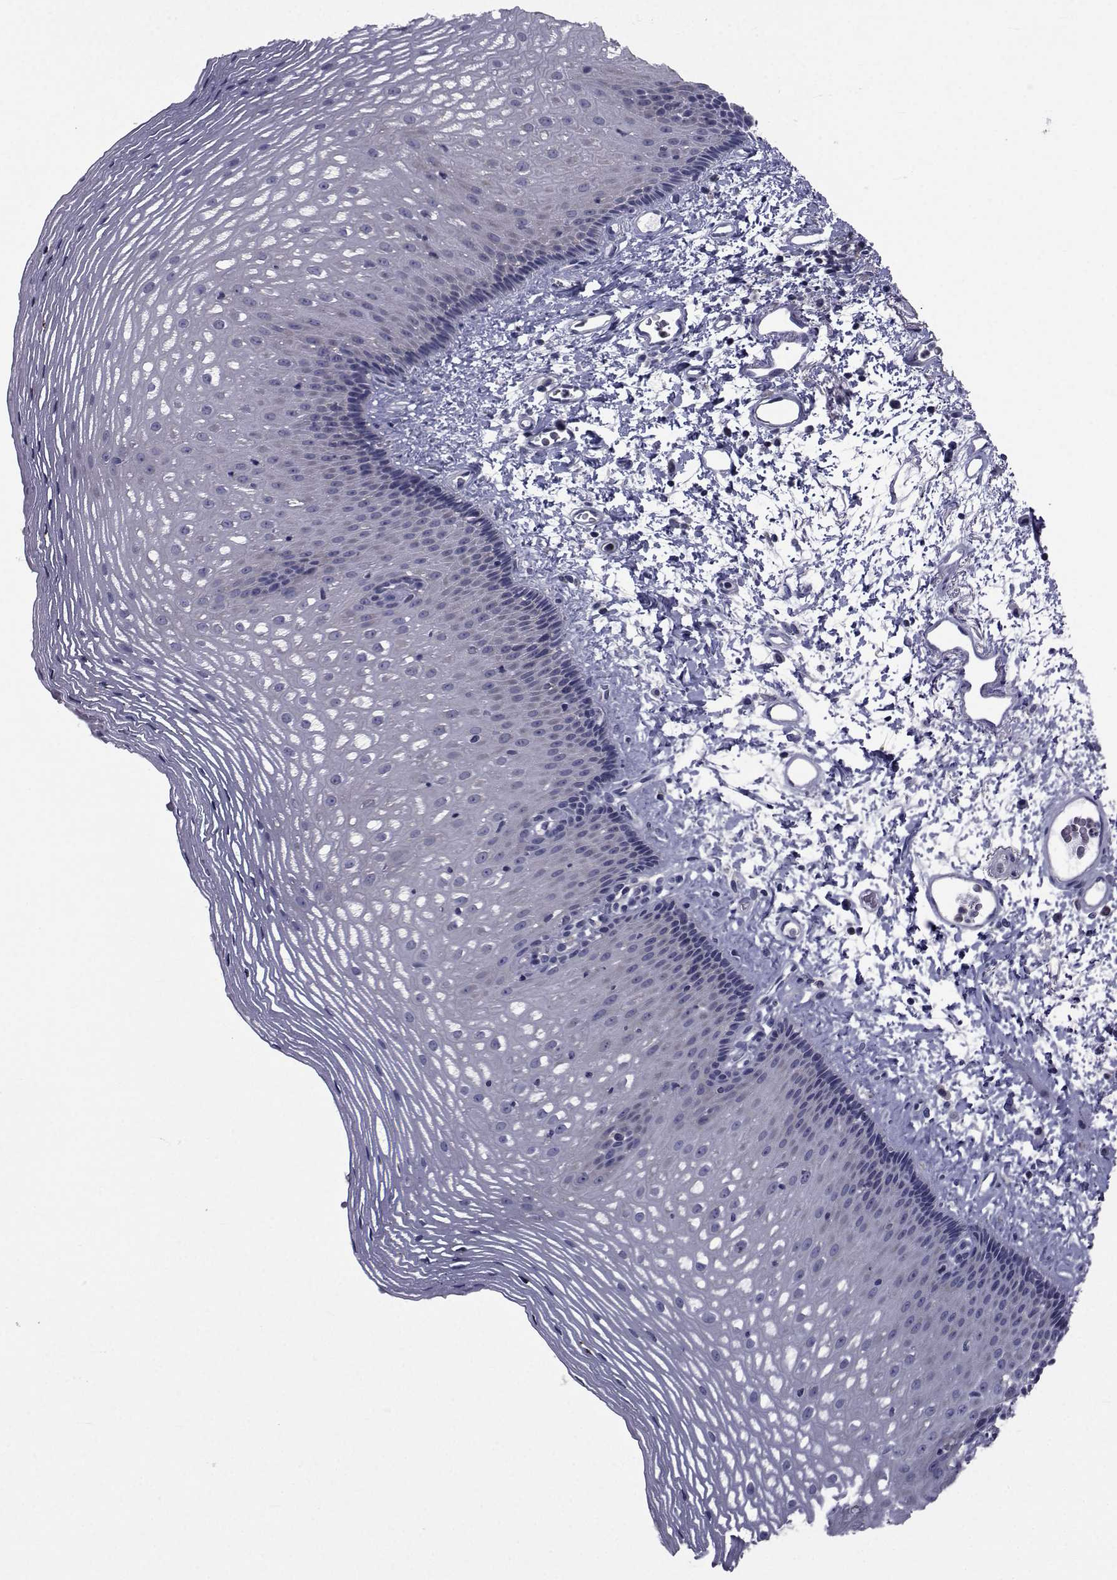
{"staining": {"intensity": "weak", "quantity": "<25%", "location": "cytoplasmic/membranous"}, "tissue": "esophagus", "cell_type": "Squamous epithelial cells", "image_type": "normal", "snomed": [{"axis": "morphology", "description": "Normal tissue, NOS"}, {"axis": "topography", "description": "Esophagus"}], "caption": "Immunohistochemical staining of unremarkable esophagus shows no significant expression in squamous epithelial cells. The staining is performed using DAB (3,3'-diaminobenzidine) brown chromogen with nuclei counter-stained in using hematoxylin.", "gene": "SLC30A10", "patient": {"sex": "male", "age": 76}}